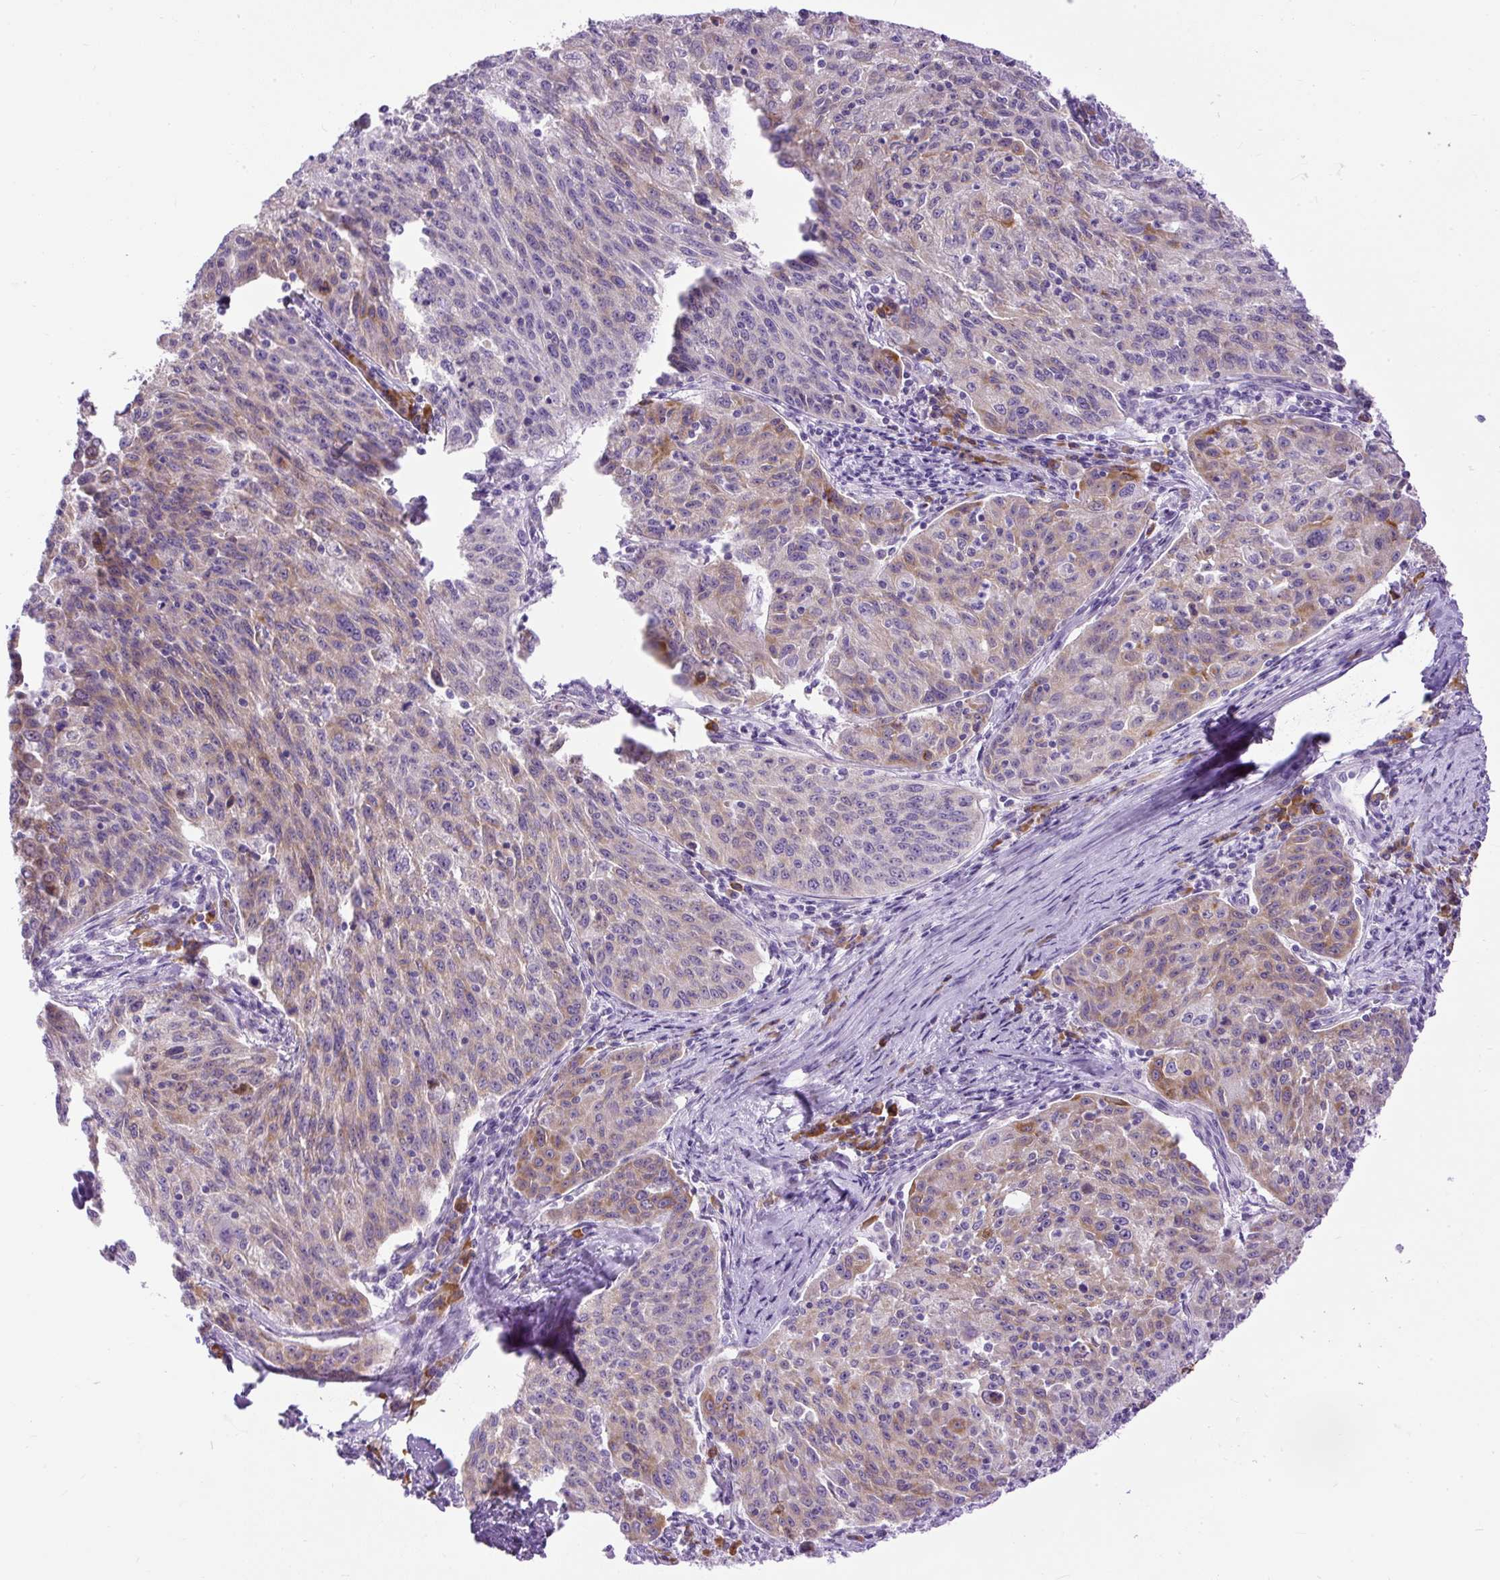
{"staining": {"intensity": "moderate", "quantity": "25%-75%", "location": "cytoplasmic/membranous"}, "tissue": "lung cancer", "cell_type": "Tumor cells", "image_type": "cancer", "snomed": [{"axis": "morphology", "description": "Squamous cell carcinoma, NOS"}, {"axis": "morphology", "description": "Squamous cell carcinoma, metastatic, NOS"}, {"axis": "topography", "description": "Bronchus"}, {"axis": "topography", "description": "Lung"}], "caption": "Human lung metastatic squamous cell carcinoma stained with a protein marker exhibits moderate staining in tumor cells.", "gene": "SYBU", "patient": {"sex": "male", "age": 62}}